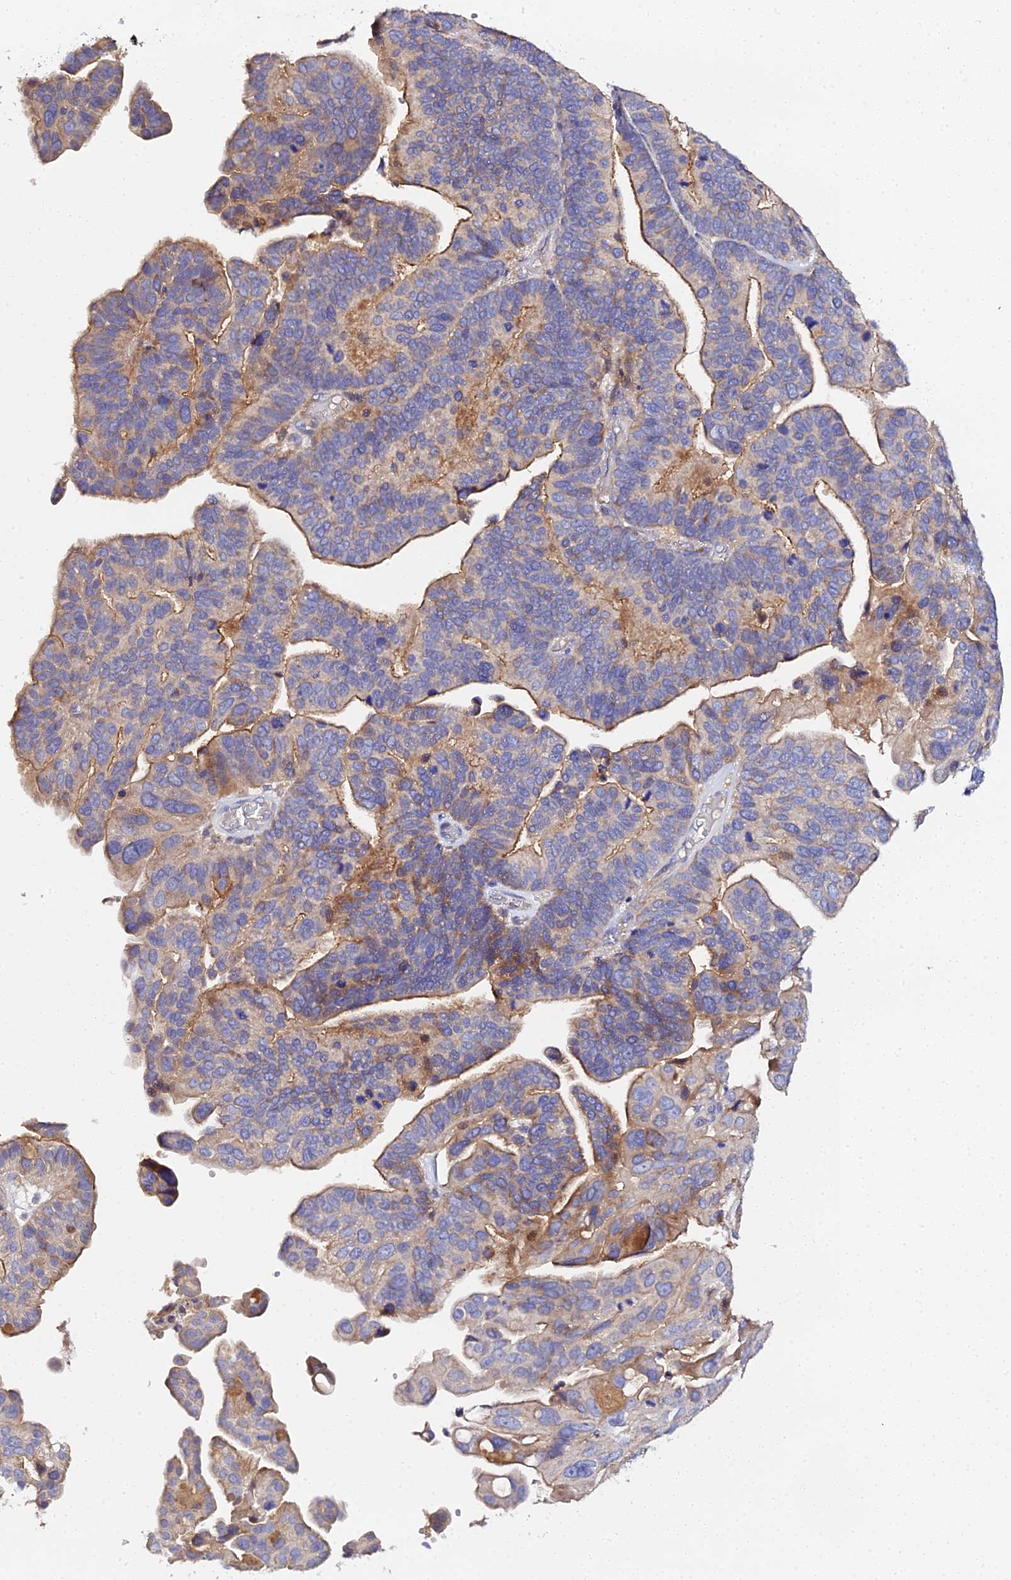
{"staining": {"intensity": "moderate", "quantity": "25%-75%", "location": "cytoplasmic/membranous"}, "tissue": "ovarian cancer", "cell_type": "Tumor cells", "image_type": "cancer", "snomed": [{"axis": "morphology", "description": "Cystadenocarcinoma, serous, NOS"}, {"axis": "topography", "description": "Ovary"}], "caption": "A micrograph showing moderate cytoplasmic/membranous expression in approximately 25%-75% of tumor cells in serous cystadenocarcinoma (ovarian), as visualized by brown immunohistochemical staining.", "gene": "SCX", "patient": {"sex": "female", "age": 56}}